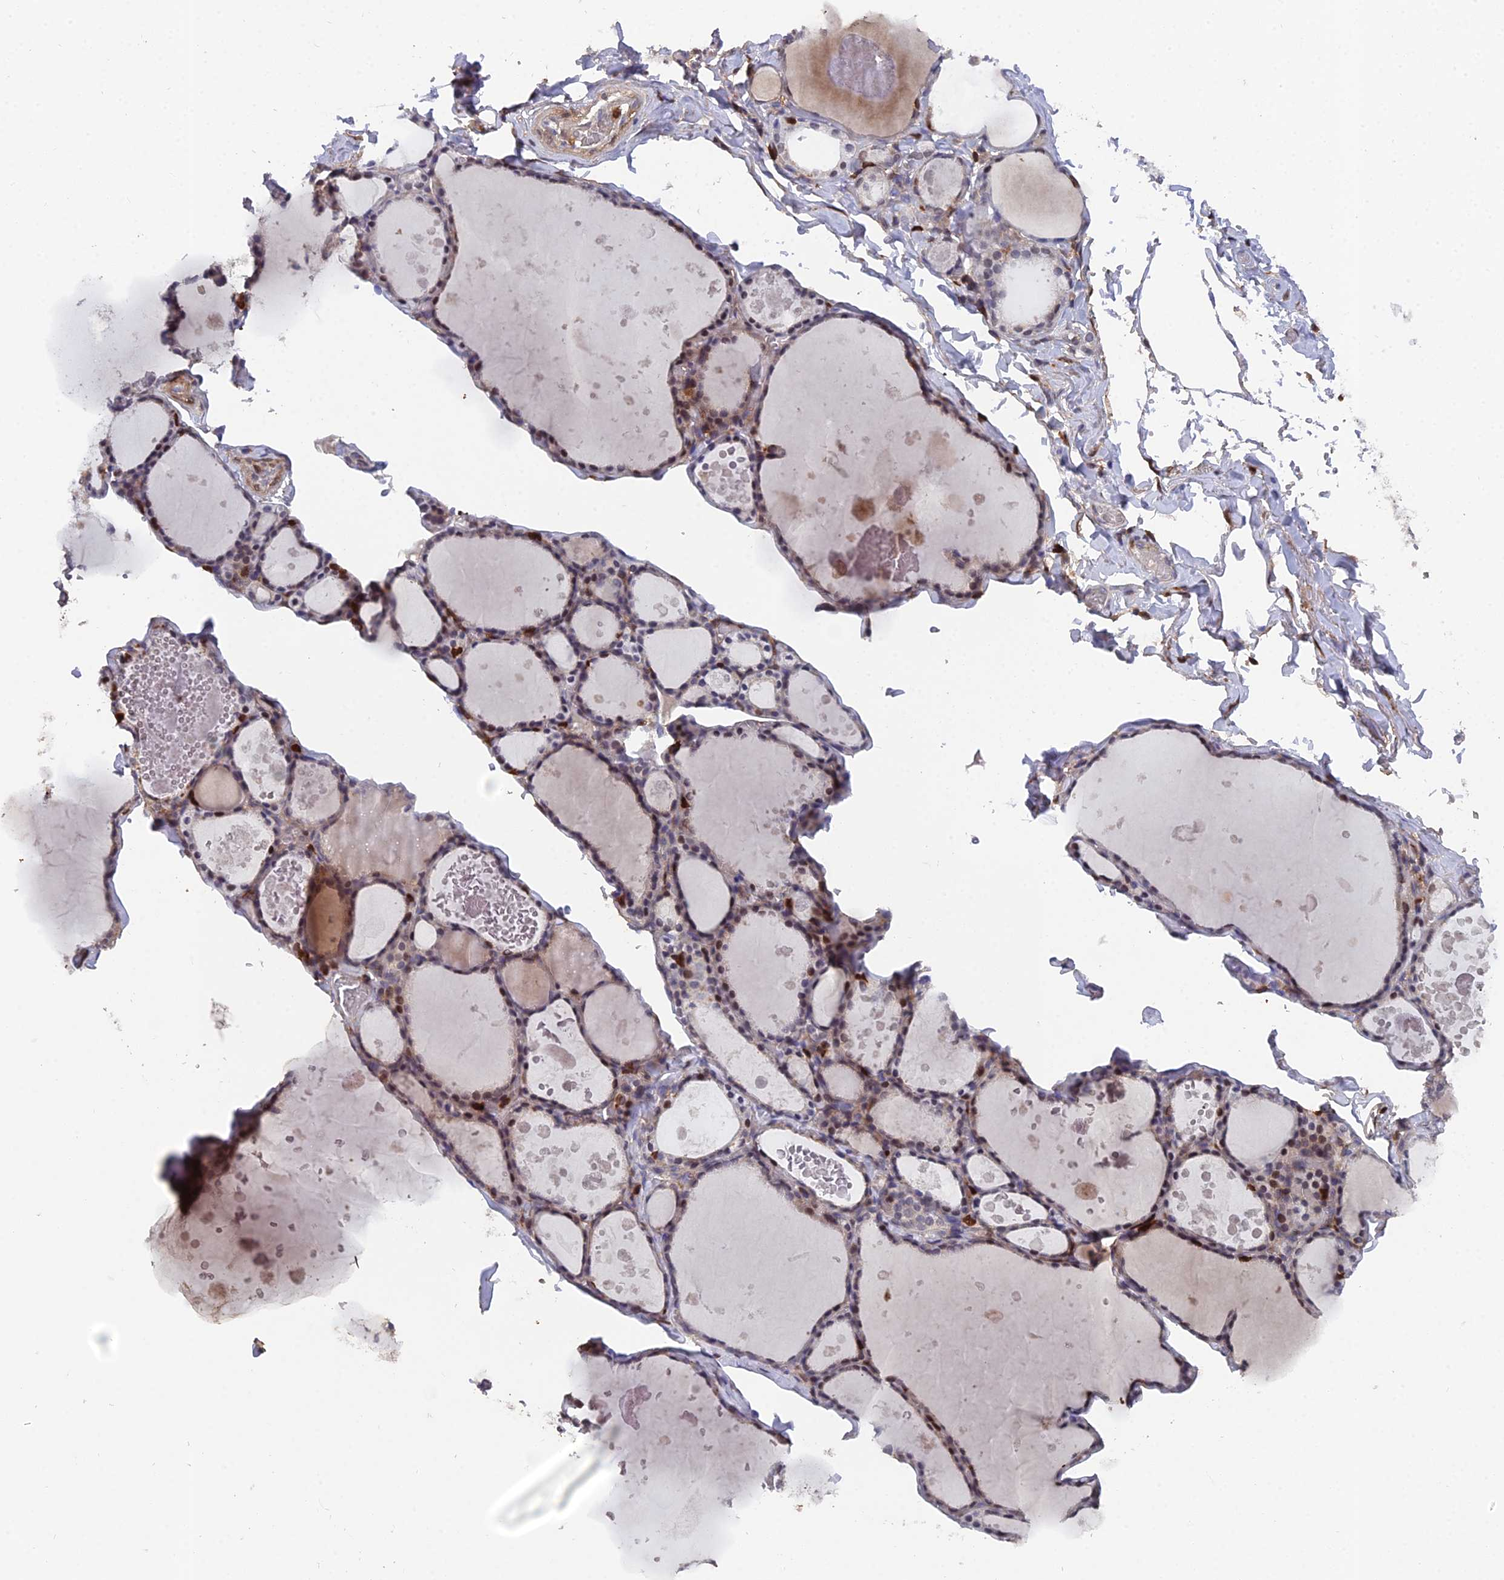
{"staining": {"intensity": "moderate", "quantity": "<25%", "location": "nuclear"}, "tissue": "thyroid gland", "cell_type": "Glandular cells", "image_type": "normal", "snomed": [{"axis": "morphology", "description": "Normal tissue, NOS"}, {"axis": "topography", "description": "Thyroid gland"}], "caption": "This is a photomicrograph of IHC staining of unremarkable thyroid gland, which shows moderate expression in the nuclear of glandular cells.", "gene": "GALK2", "patient": {"sex": "male", "age": 56}}